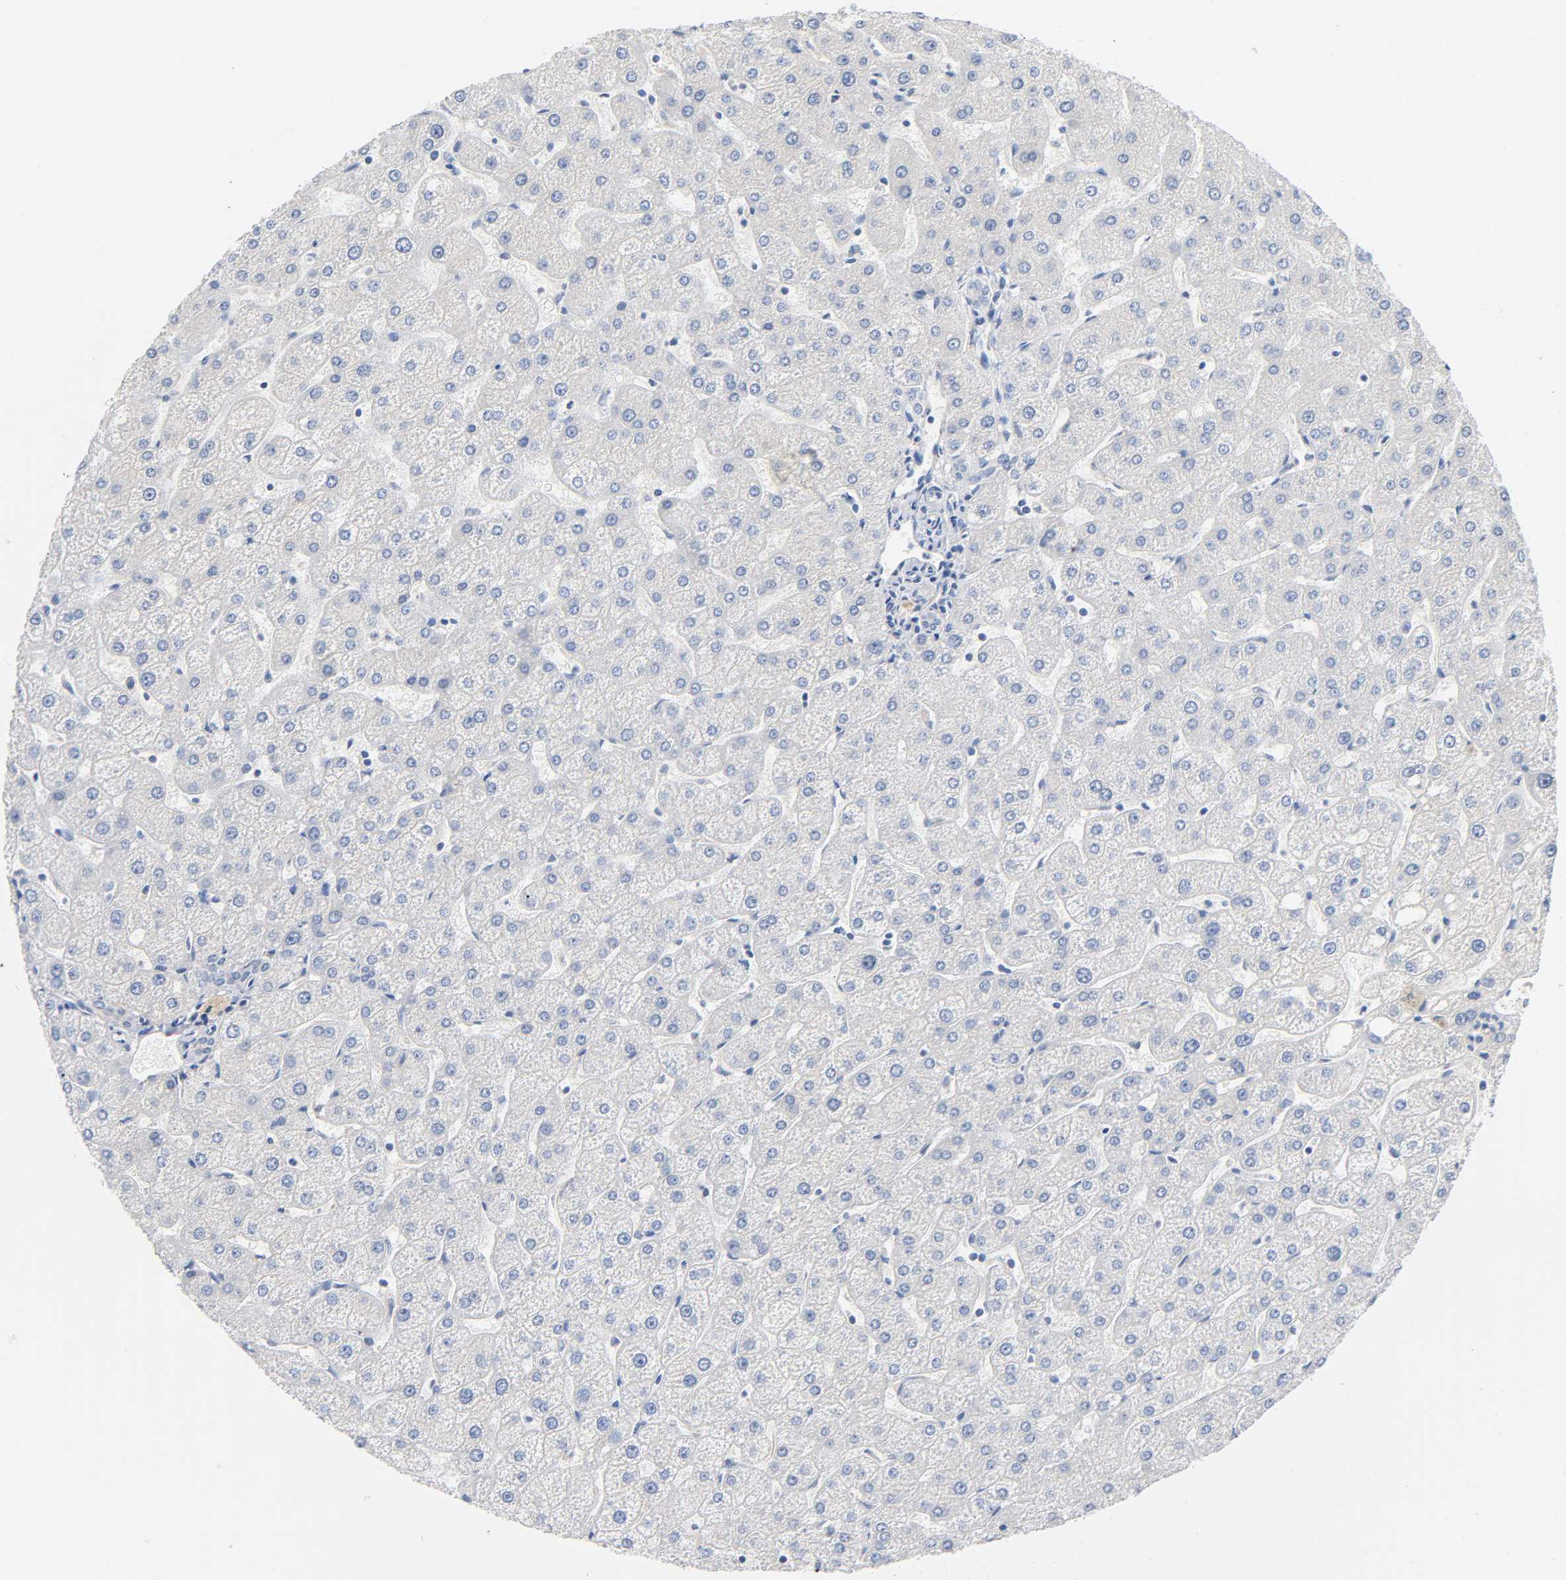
{"staining": {"intensity": "negative", "quantity": "none", "location": "none"}, "tissue": "liver", "cell_type": "Cholangiocytes", "image_type": "normal", "snomed": [{"axis": "morphology", "description": "Normal tissue, NOS"}, {"axis": "topography", "description": "Liver"}], "caption": "A high-resolution photomicrograph shows immunohistochemistry staining of unremarkable liver, which reveals no significant expression in cholangiocytes. (Brightfield microscopy of DAB immunohistochemistry (IHC) at high magnification).", "gene": "MALT1", "patient": {"sex": "male", "age": 67}}